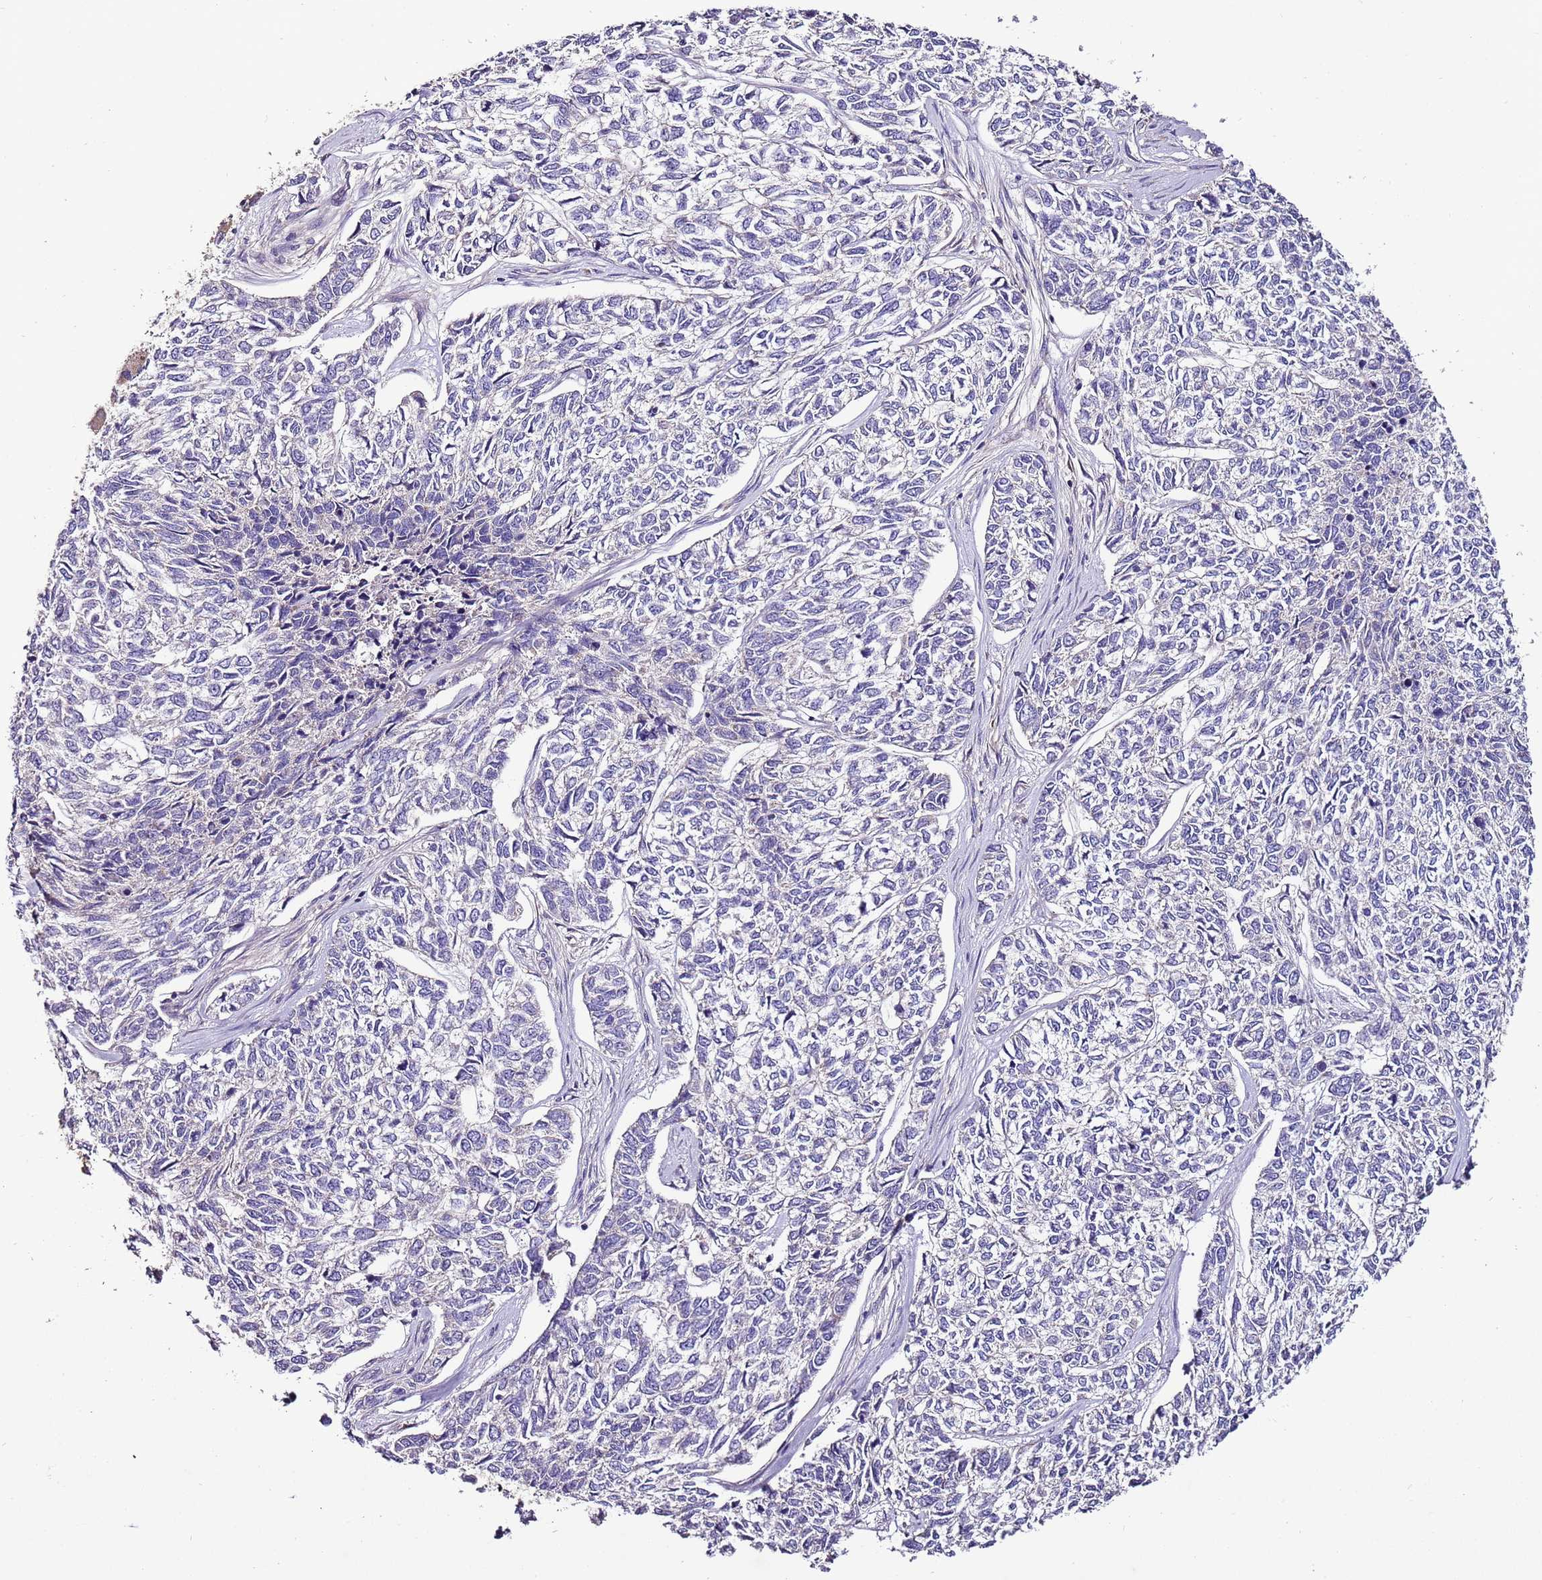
{"staining": {"intensity": "negative", "quantity": "none", "location": "none"}, "tissue": "skin cancer", "cell_type": "Tumor cells", "image_type": "cancer", "snomed": [{"axis": "morphology", "description": "Basal cell carcinoma"}, {"axis": "topography", "description": "Skin"}], "caption": "A histopathology image of skin basal cell carcinoma stained for a protein displays no brown staining in tumor cells.", "gene": "FAM20A", "patient": {"sex": "female", "age": 65}}